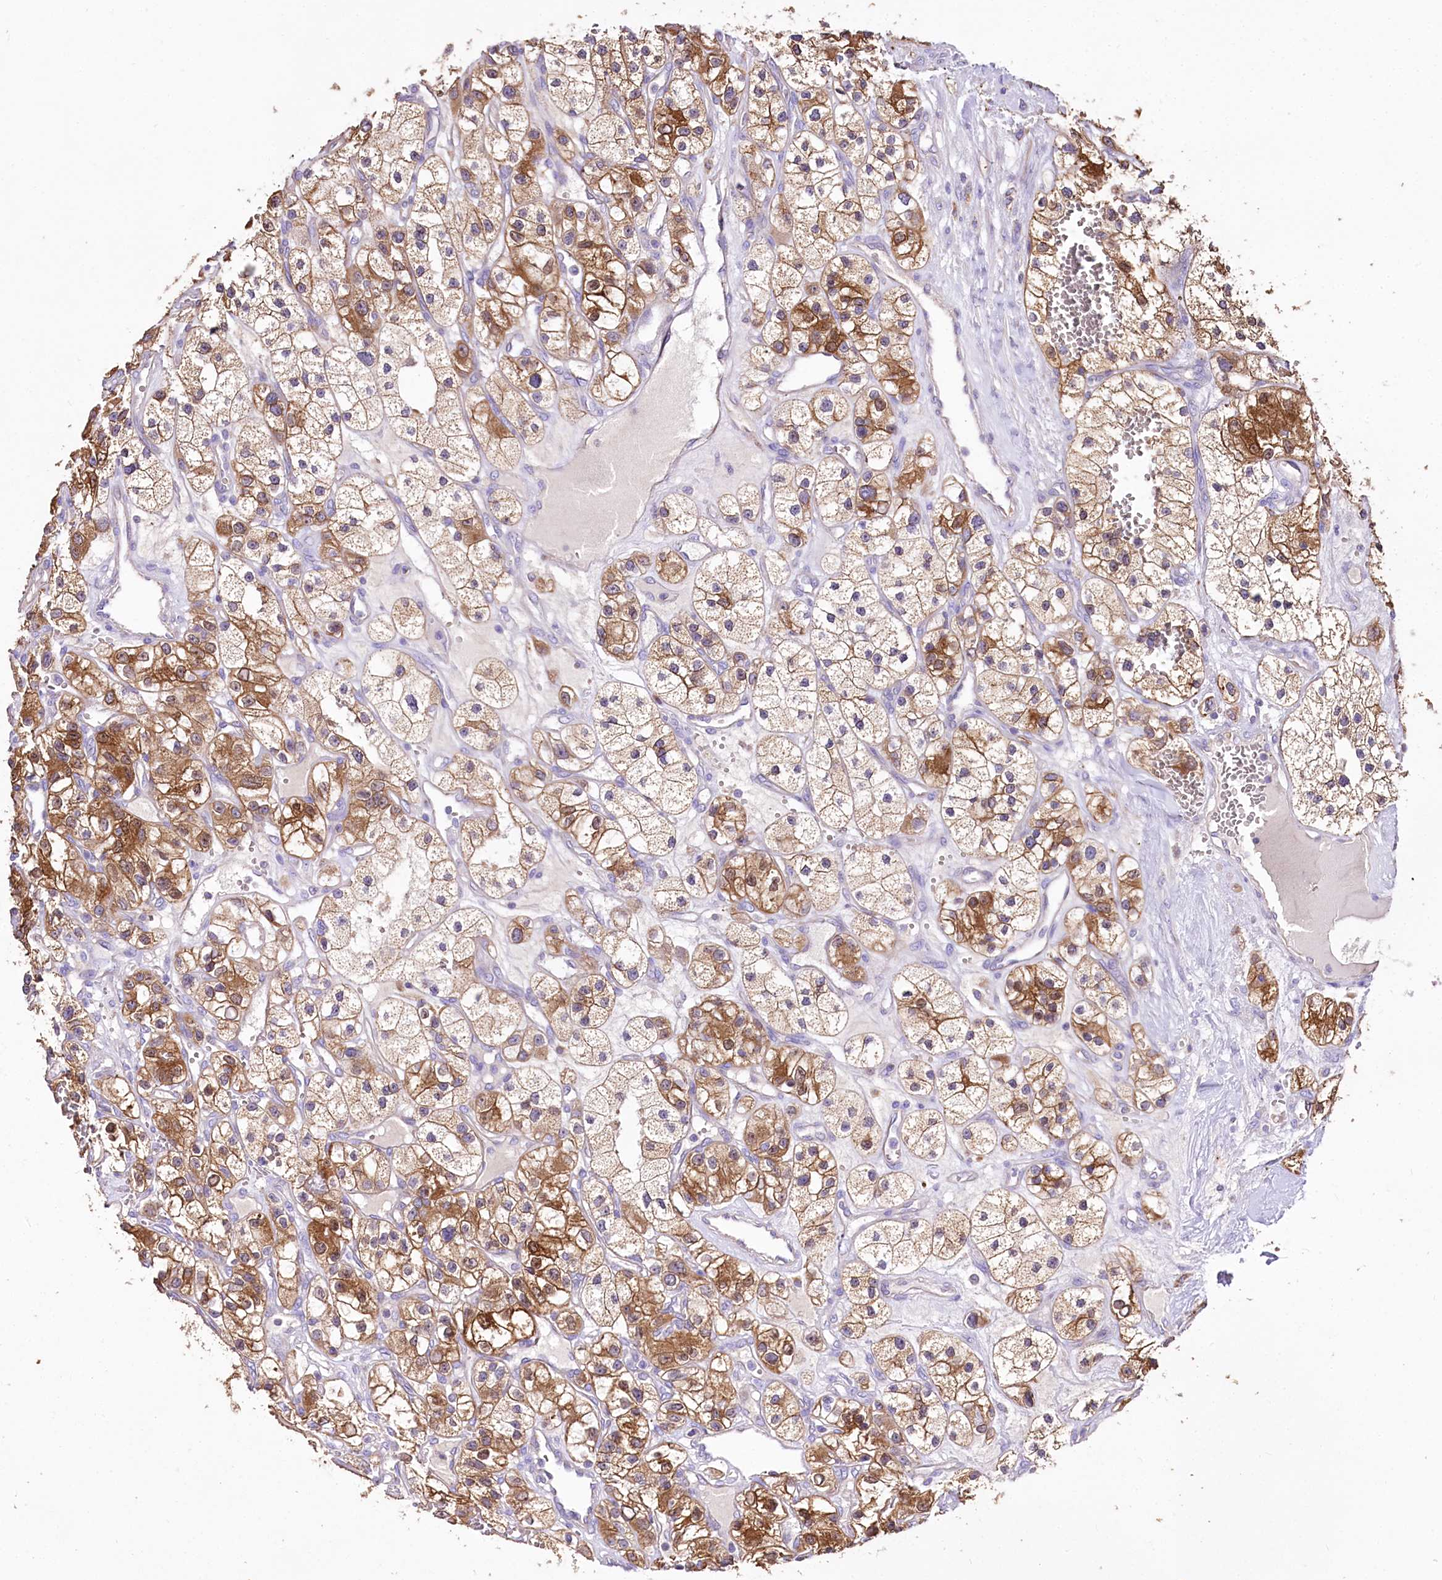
{"staining": {"intensity": "moderate", "quantity": ">75%", "location": "cytoplasmic/membranous"}, "tissue": "renal cancer", "cell_type": "Tumor cells", "image_type": "cancer", "snomed": [{"axis": "morphology", "description": "Adenocarcinoma, NOS"}, {"axis": "topography", "description": "Kidney"}], "caption": "There is medium levels of moderate cytoplasmic/membranous staining in tumor cells of renal adenocarcinoma, as demonstrated by immunohistochemical staining (brown color).", "gene": "PTER", "patient": {"sex": "female", "age": 57}}